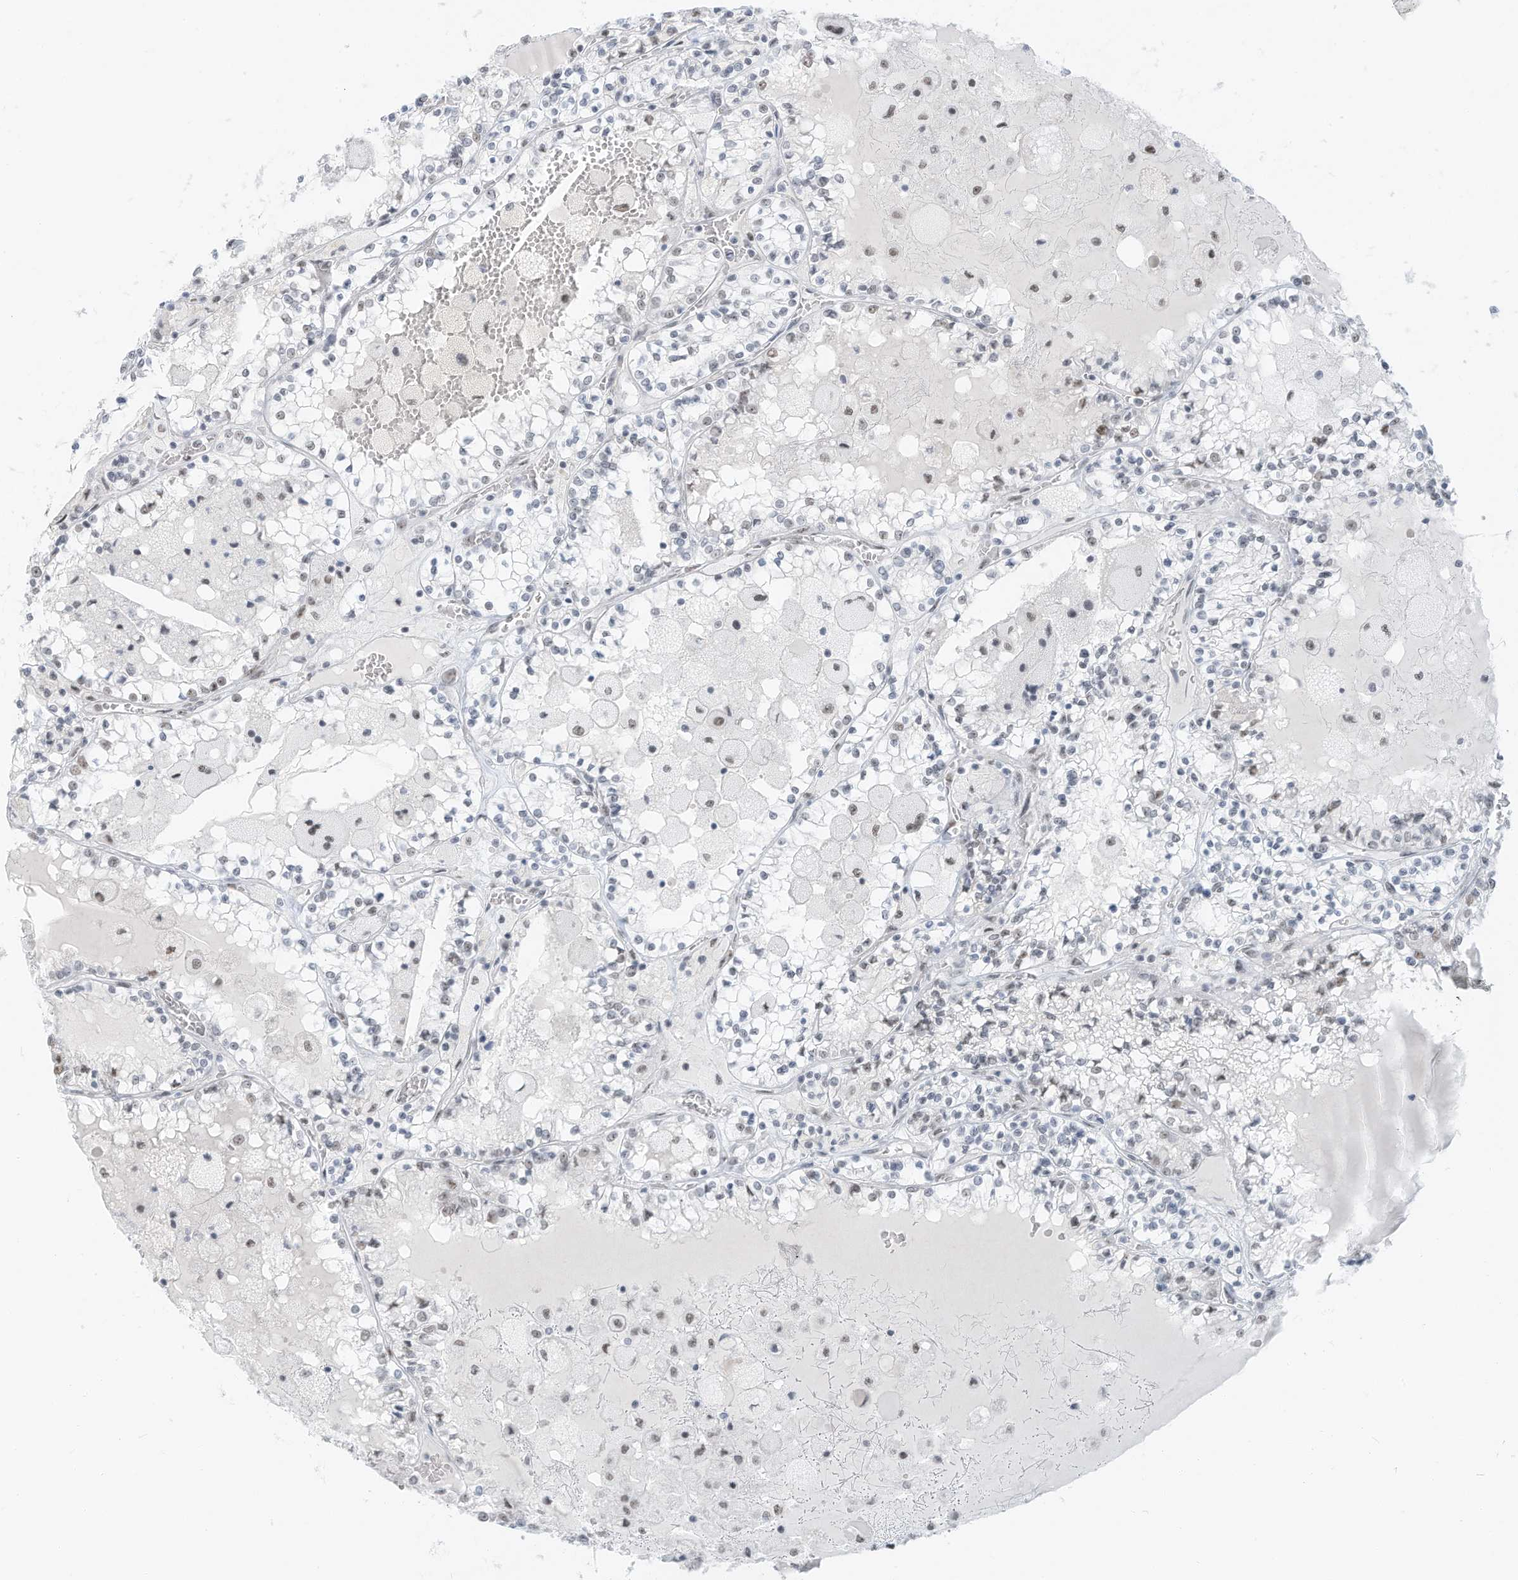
{"staining": {"intensity": "negative", "quantity": "none", "location": "none"}, "tissue": "renal cancer", "cell_type": "Tumor cells", "image_type": "cancer", "snomed": [{"axis": "morphology", "description": "Adenocarcinoma, NOS"}, {"axis": "topography", "description": "Kidney"}], "caption": "The immunohistochemistry micrograph has no significant positivity in tumor cells of renal adenocarcinoma tissue.", "gene": "PGC", "patient": {"sex": "female", "age": 56}}